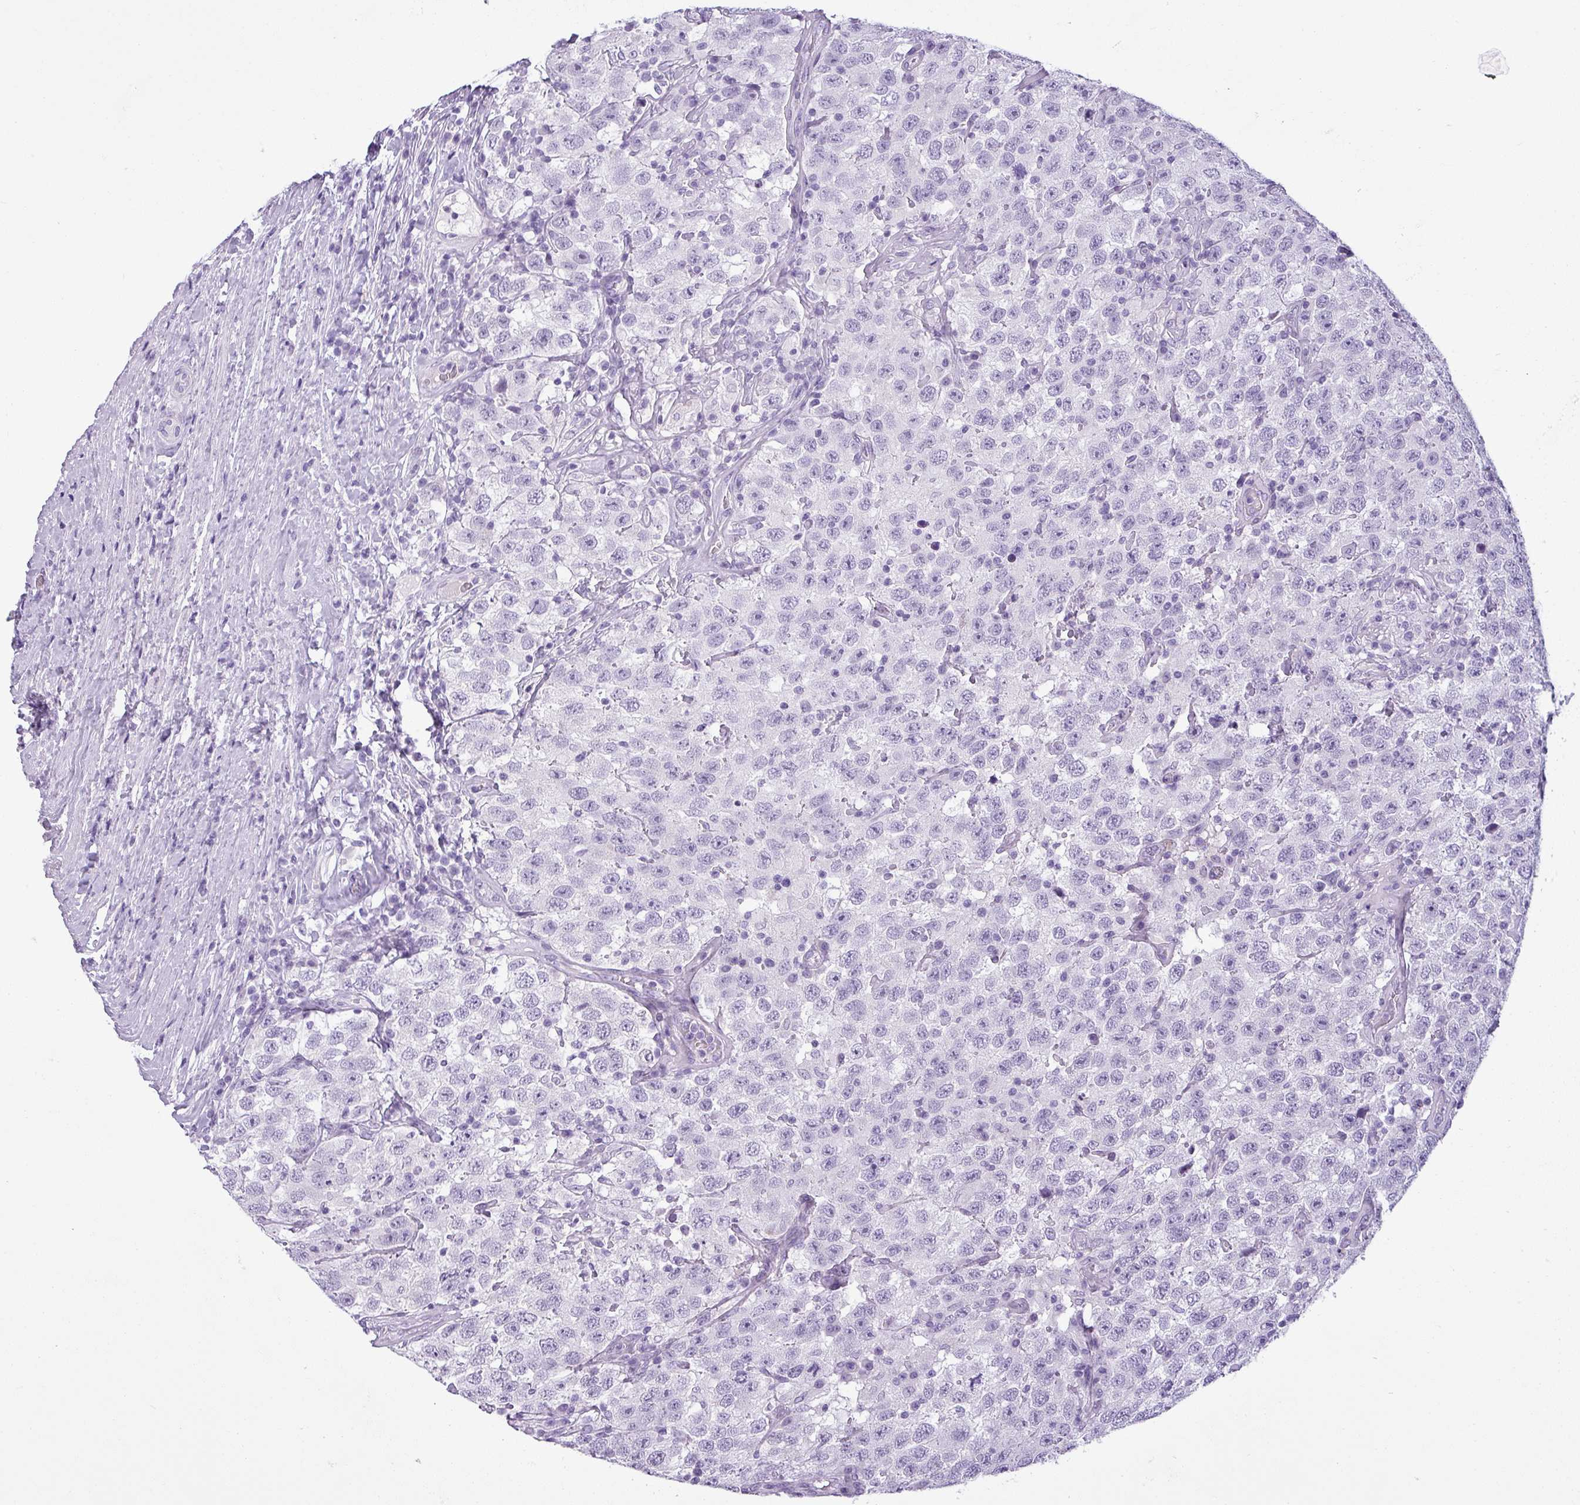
{"staining": {"intensity": "negative", "quantity": "none", "location": "none"}, "tissue": "testis cancer", "cell_type": "Tumor cells", "image_type": "cancer", "snomed": [{"axis": "morphology", "description": "Seminoma, NOS"}, {"axis": "topography", "description": "Testis"}], "caption": "This micrograph is of testis seminoma stained with immunohistochemistry (IHC) to label a protein in brown with the nuclei are counter-stained blue. There is no staining in tumor cells.", "gene": "CDH16", "patient": {"sex": "male", "age": 41}}